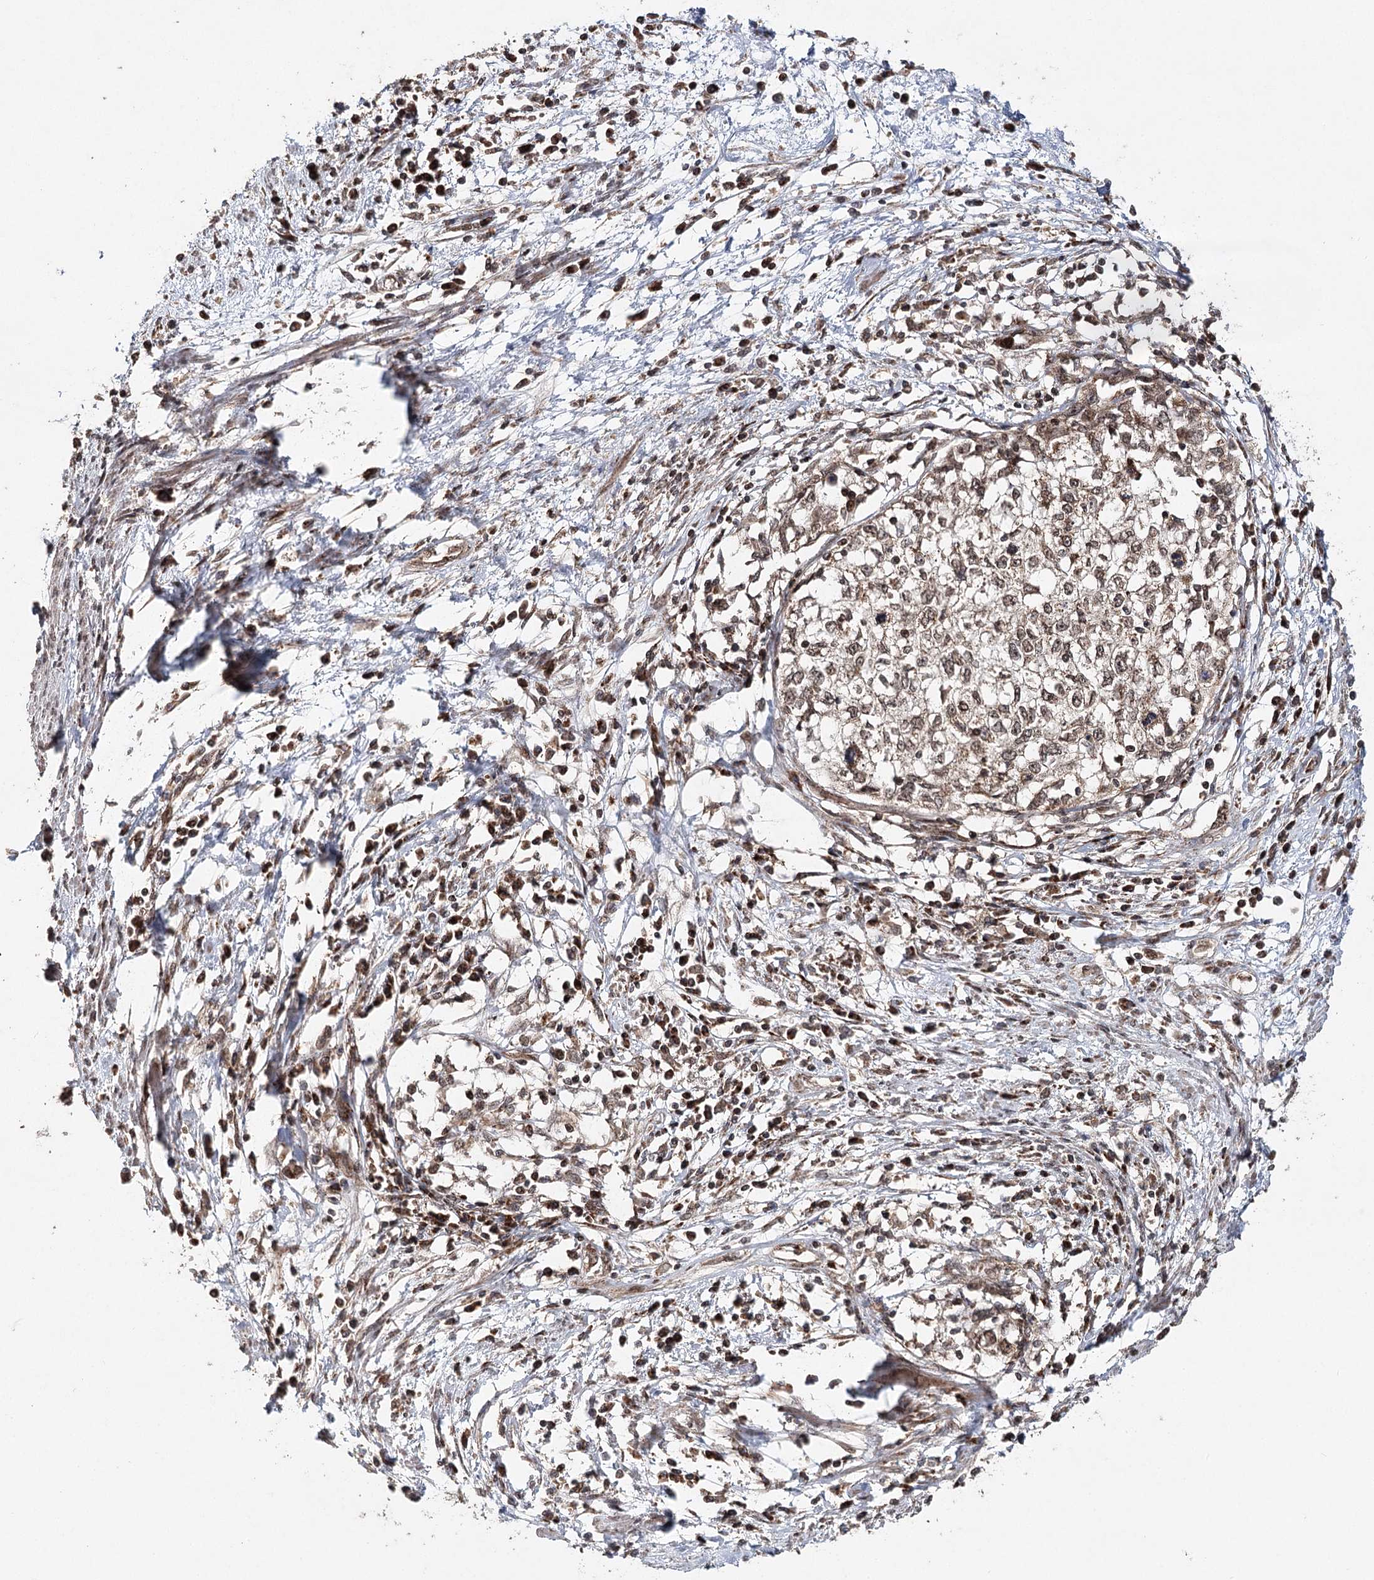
{"staining": {"intensity": "weak", "quantity": ">75%", "location": "cytoplasmic/membranous,nuclear"}, "tissue": "cervical cancer", "cell_type": "Tumor cells", "image_type": "cancer", "snomed": [{"axis": "morphology", "description": "Squamous cell carcinoma, NOS"}, {"axis": "topography", "description": "Cervix"}], "caption": "Weak cytoplasmic/membranous and nuclear protein staining is identified in approximately >75% of tumor cells in cervical squamous cell carcinoma. (brown staining indicates protein expression, while blue staining denotes nuclei).", "gene": "ZNRF3", "patient": {"sex": "female", "age": 57}}